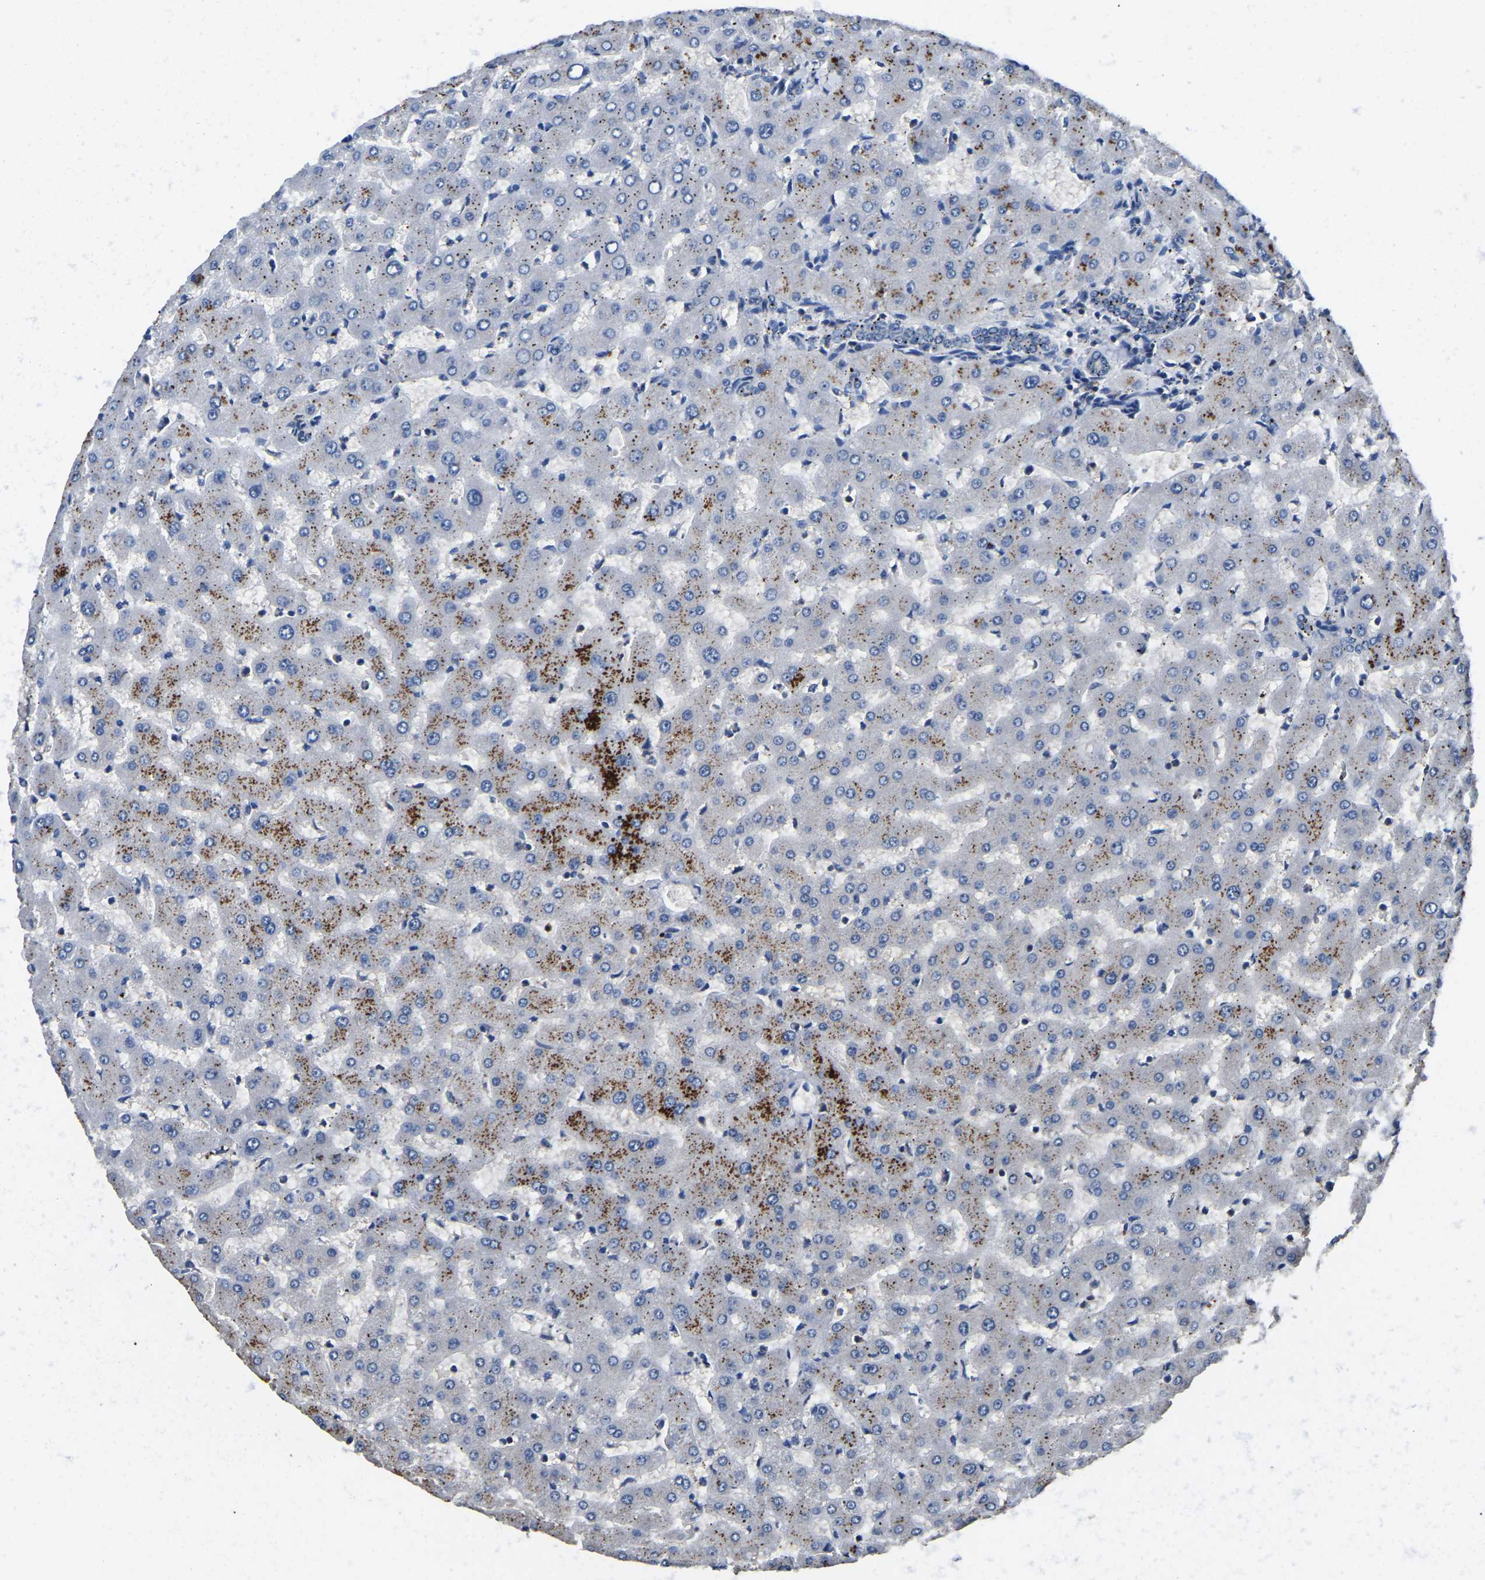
{"staining": {"intensity": "negative", "quantity": "none", "location": "none"}, "tissue": "liver", "cell_type": "Cholangiocytes", "image_type": "normal", "snomed": [{"axis": "morphology", "description": "Normal tissue, NOS"}, {"axis": "topography", "description": "Liver"}], "caption": "This is a micrograph of immunohistochemistry (IHC) staining of benign liver, which shows no positivity in cholangiocytes.", "gene": "SMPD2", "patient": {"sex": "female", "age": 63}}